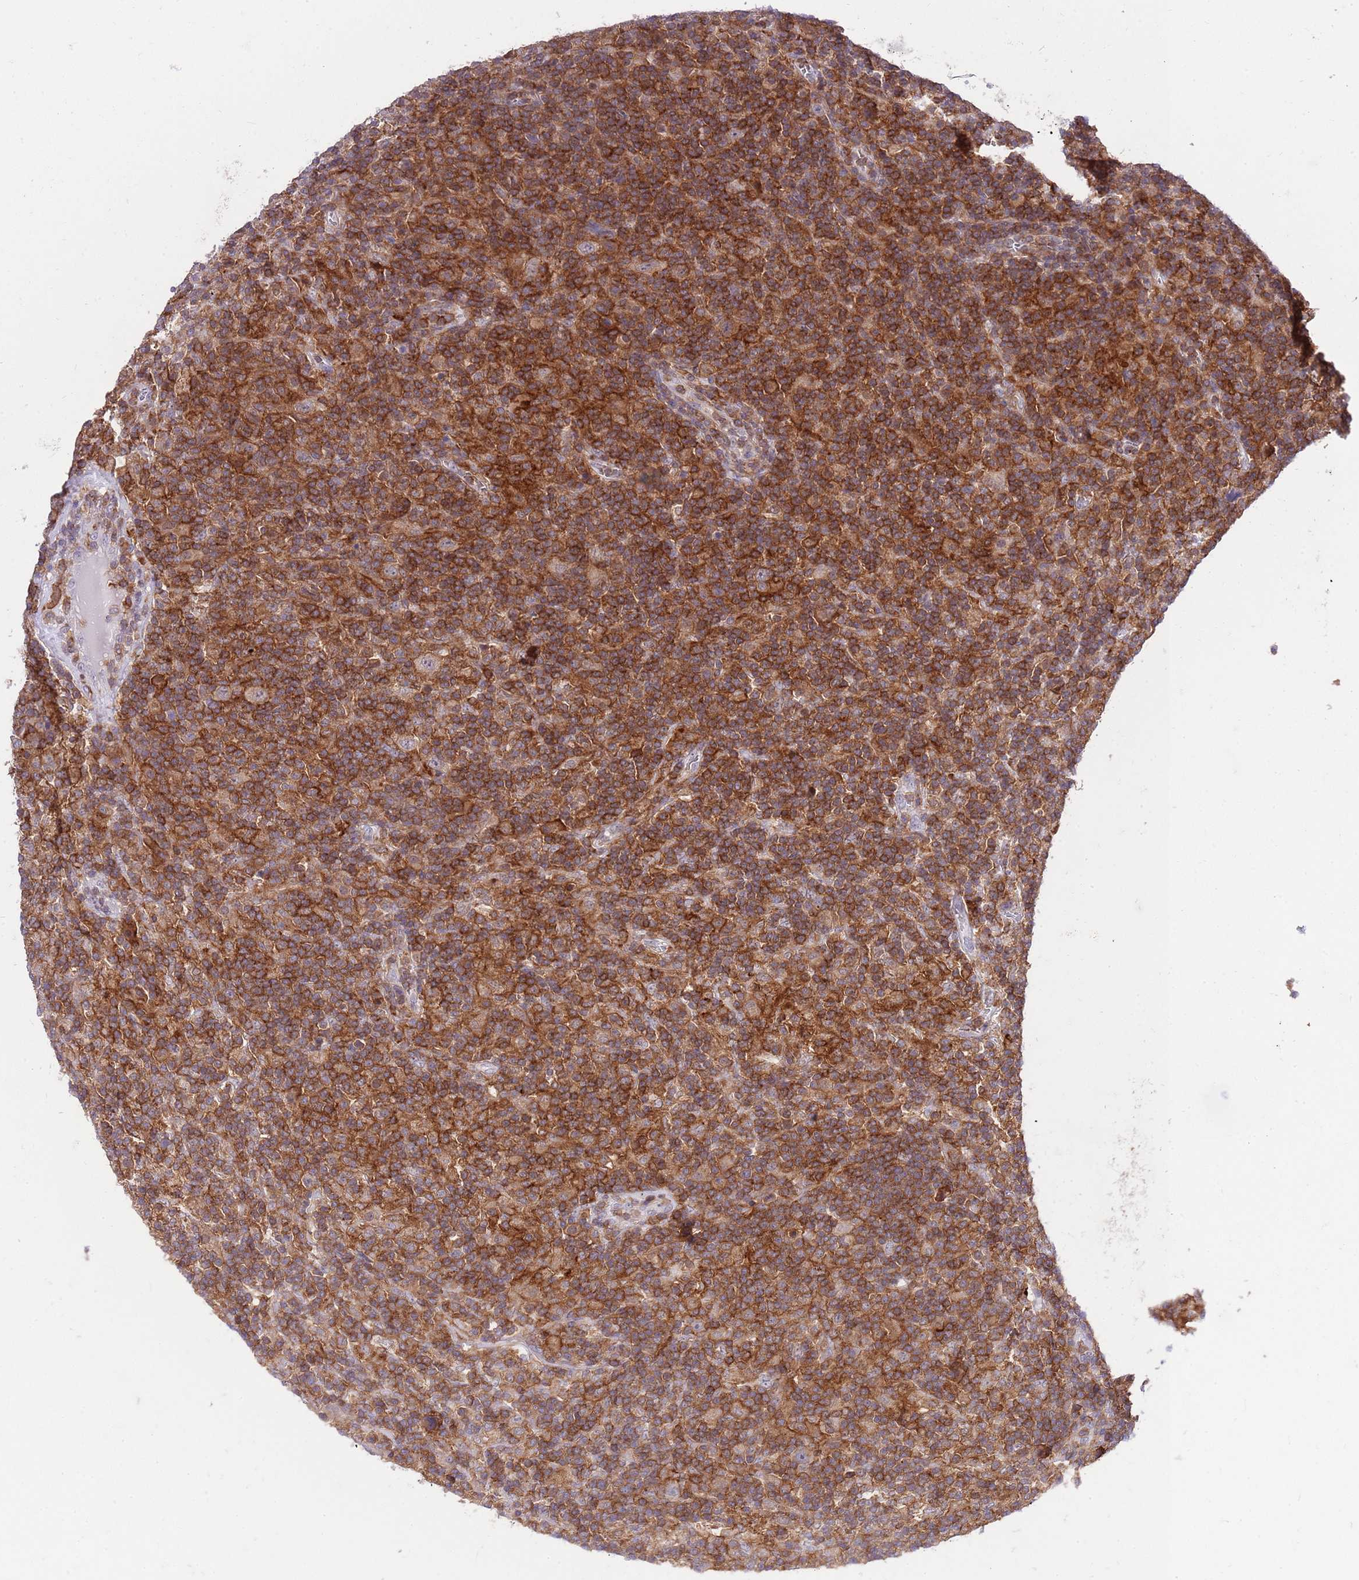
{"staining": {"intensity": "weak", "quantity": ">75%", "location": "cytoplasmic/membranous"}, "tissue": "lymphoma", "cell_type": "Tumor cells", "image_type": "cancer", "snomed": [{"axis": "morphology", "description": "Hodgkin's disease, NOS"}, {"axis": "topography", "description": "Lymph node"}], "caption": "IHC (DAB) staining of lymphoma reveals weak cytoplasmic/membranous protein expression in about >75% of tumor cells.", "gene": "EFHD1", "patient": {"sex": "male", "age": 70}}